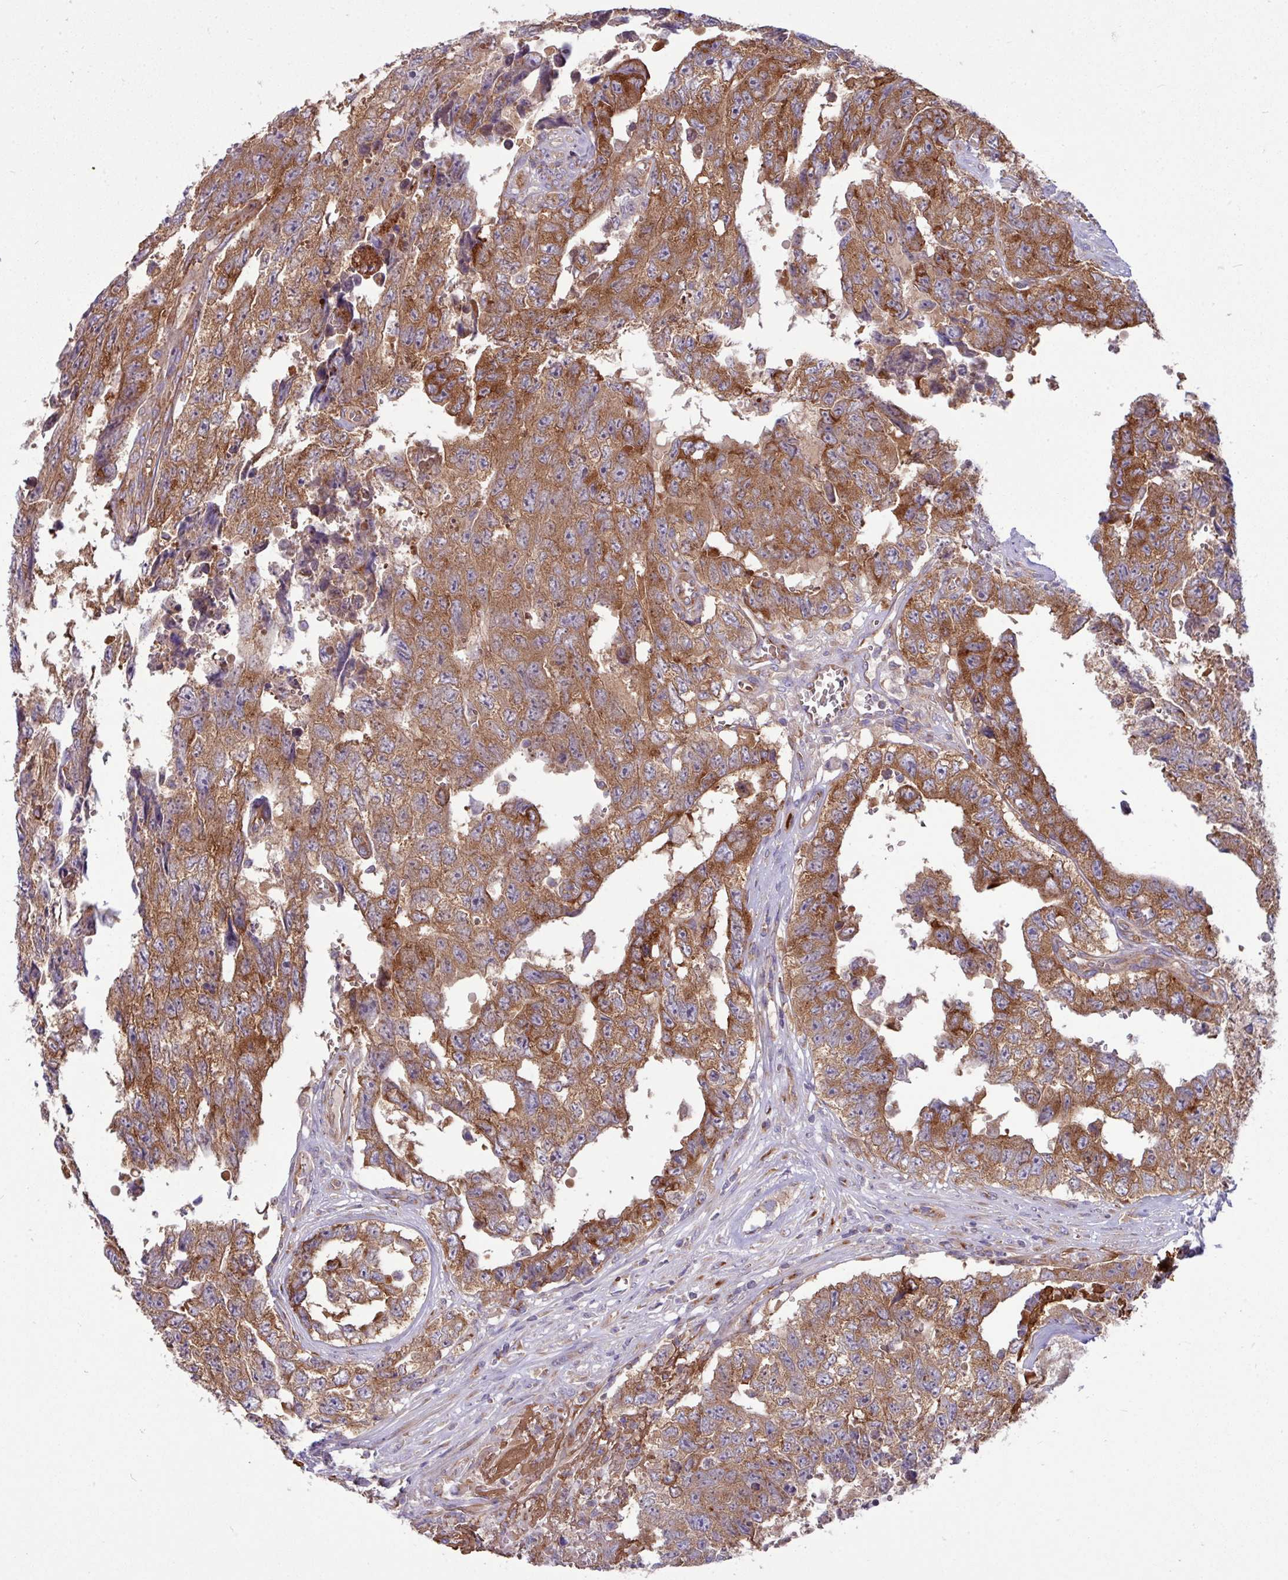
{"staining": {"intensity": "moderate", "quantity": ">75%", "location": "cytoplasmic/membranous"}, "tissue": "testis cancer", "cell_type": "Tumor cells", "image_type": "cancer", "snomed": [{"axis": "morphology", "description": "Normal tissue, NOS"}, {"axis": "morphology", "description": "Carcinoma, Embryonal, NOS"}, {"axis": "topography", "description": "Testis"}, {"axis": "topography", "description": "Epididymis"}], "caption": "Testis cancer (embryonal carcinoma) stained with immunohistochemistry (IHC) exhibits moderate cytoplasmic/membranous positivity in approximately >75% of tumor cells.", "gene": "LSM12", "patient": {"sex": "male", "age": 25}}